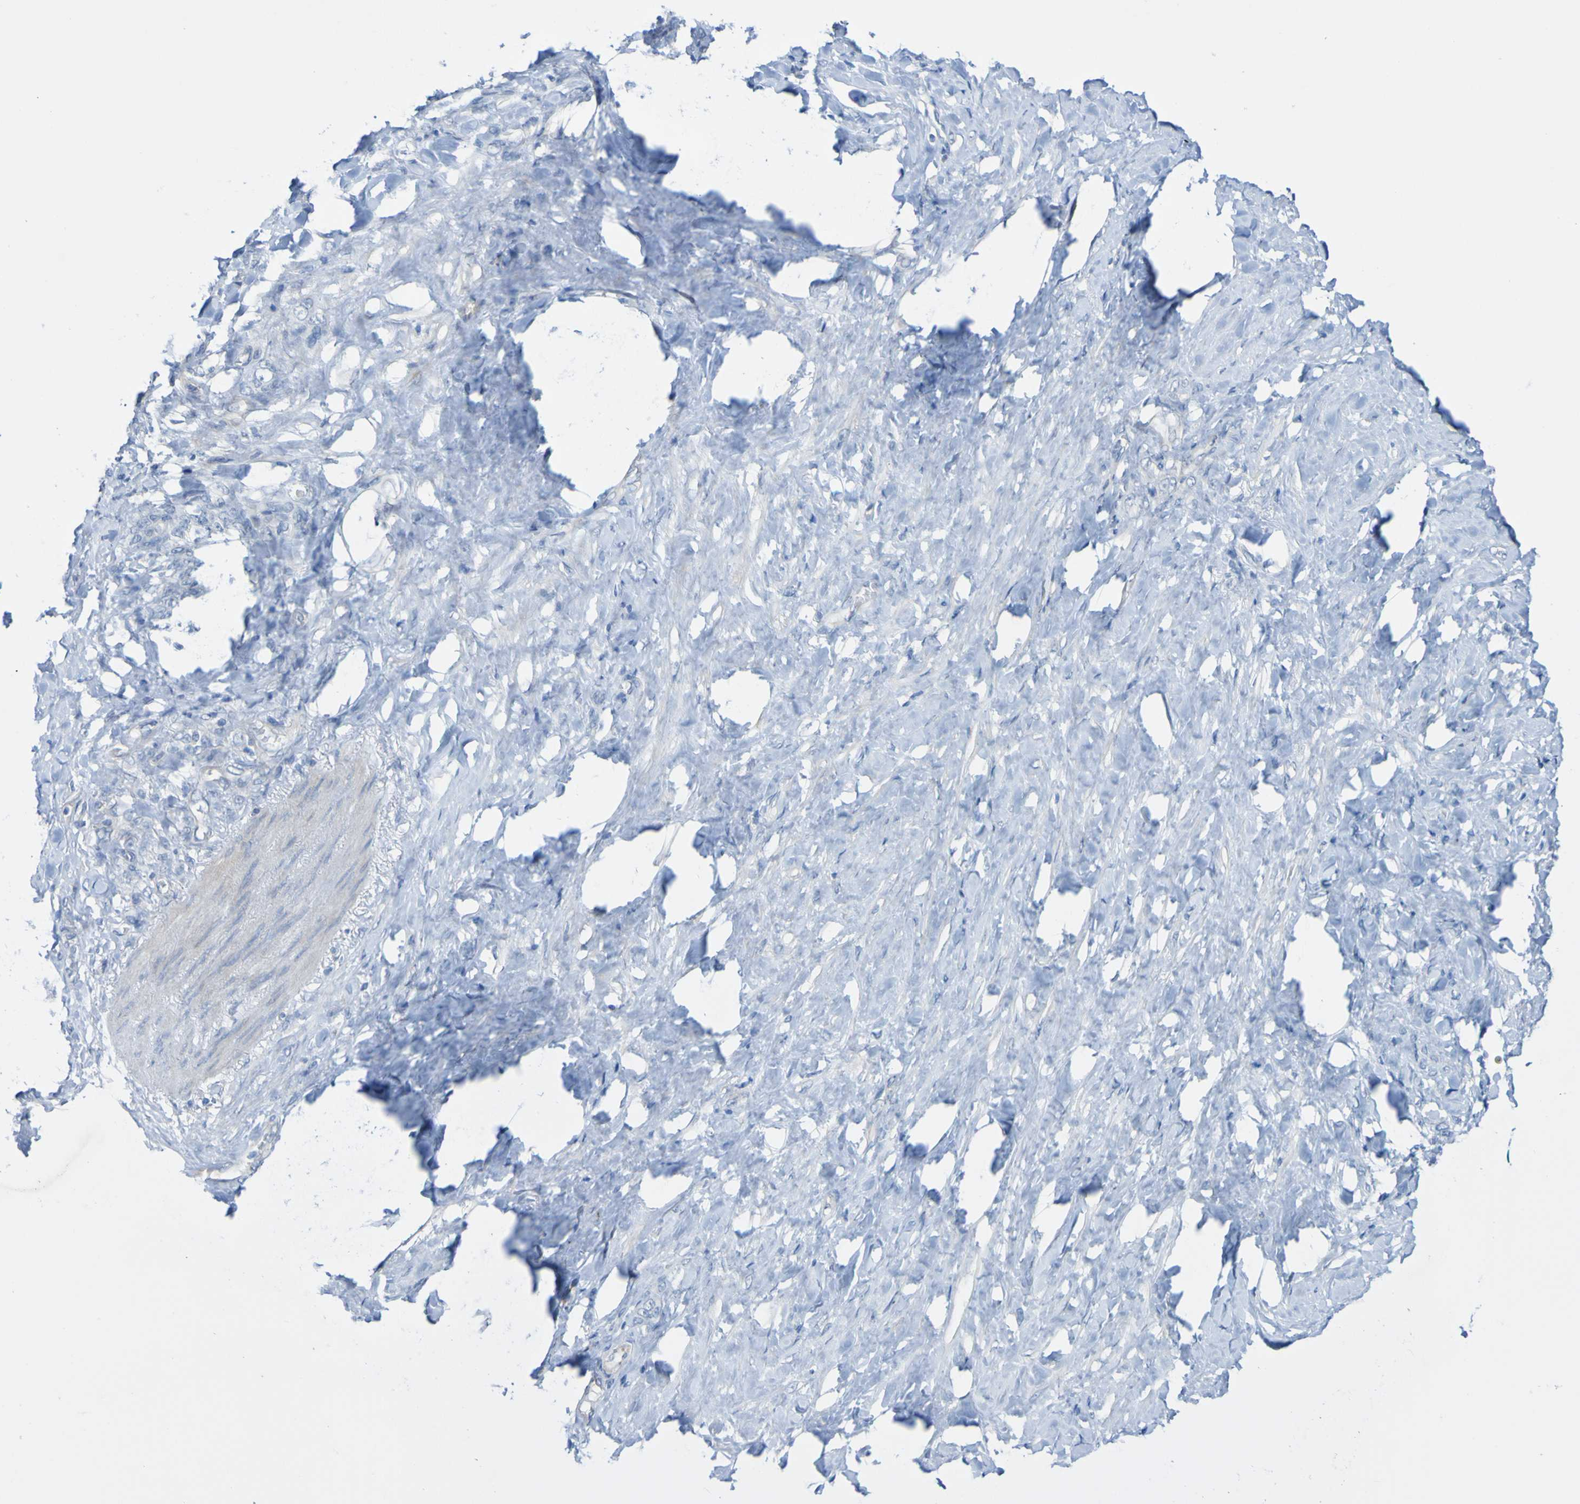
{"staining": {"intensity": "negative", "quantity": "none", "location": "none"}, "tissue": "stomach cancer", "cell_type": "Tumor cells", "image_type": "cancer", "snomed": [{"axis": "morphology", "description": "Adenocarcinoma, NOS"}, {"axis": "topography", "description": "Stomach"}], "caption": "Tumor cells show no significant protein expression in stomach cancer.", "gene": "ACMSD", "patient": {"sex": "male", "age": 82}}